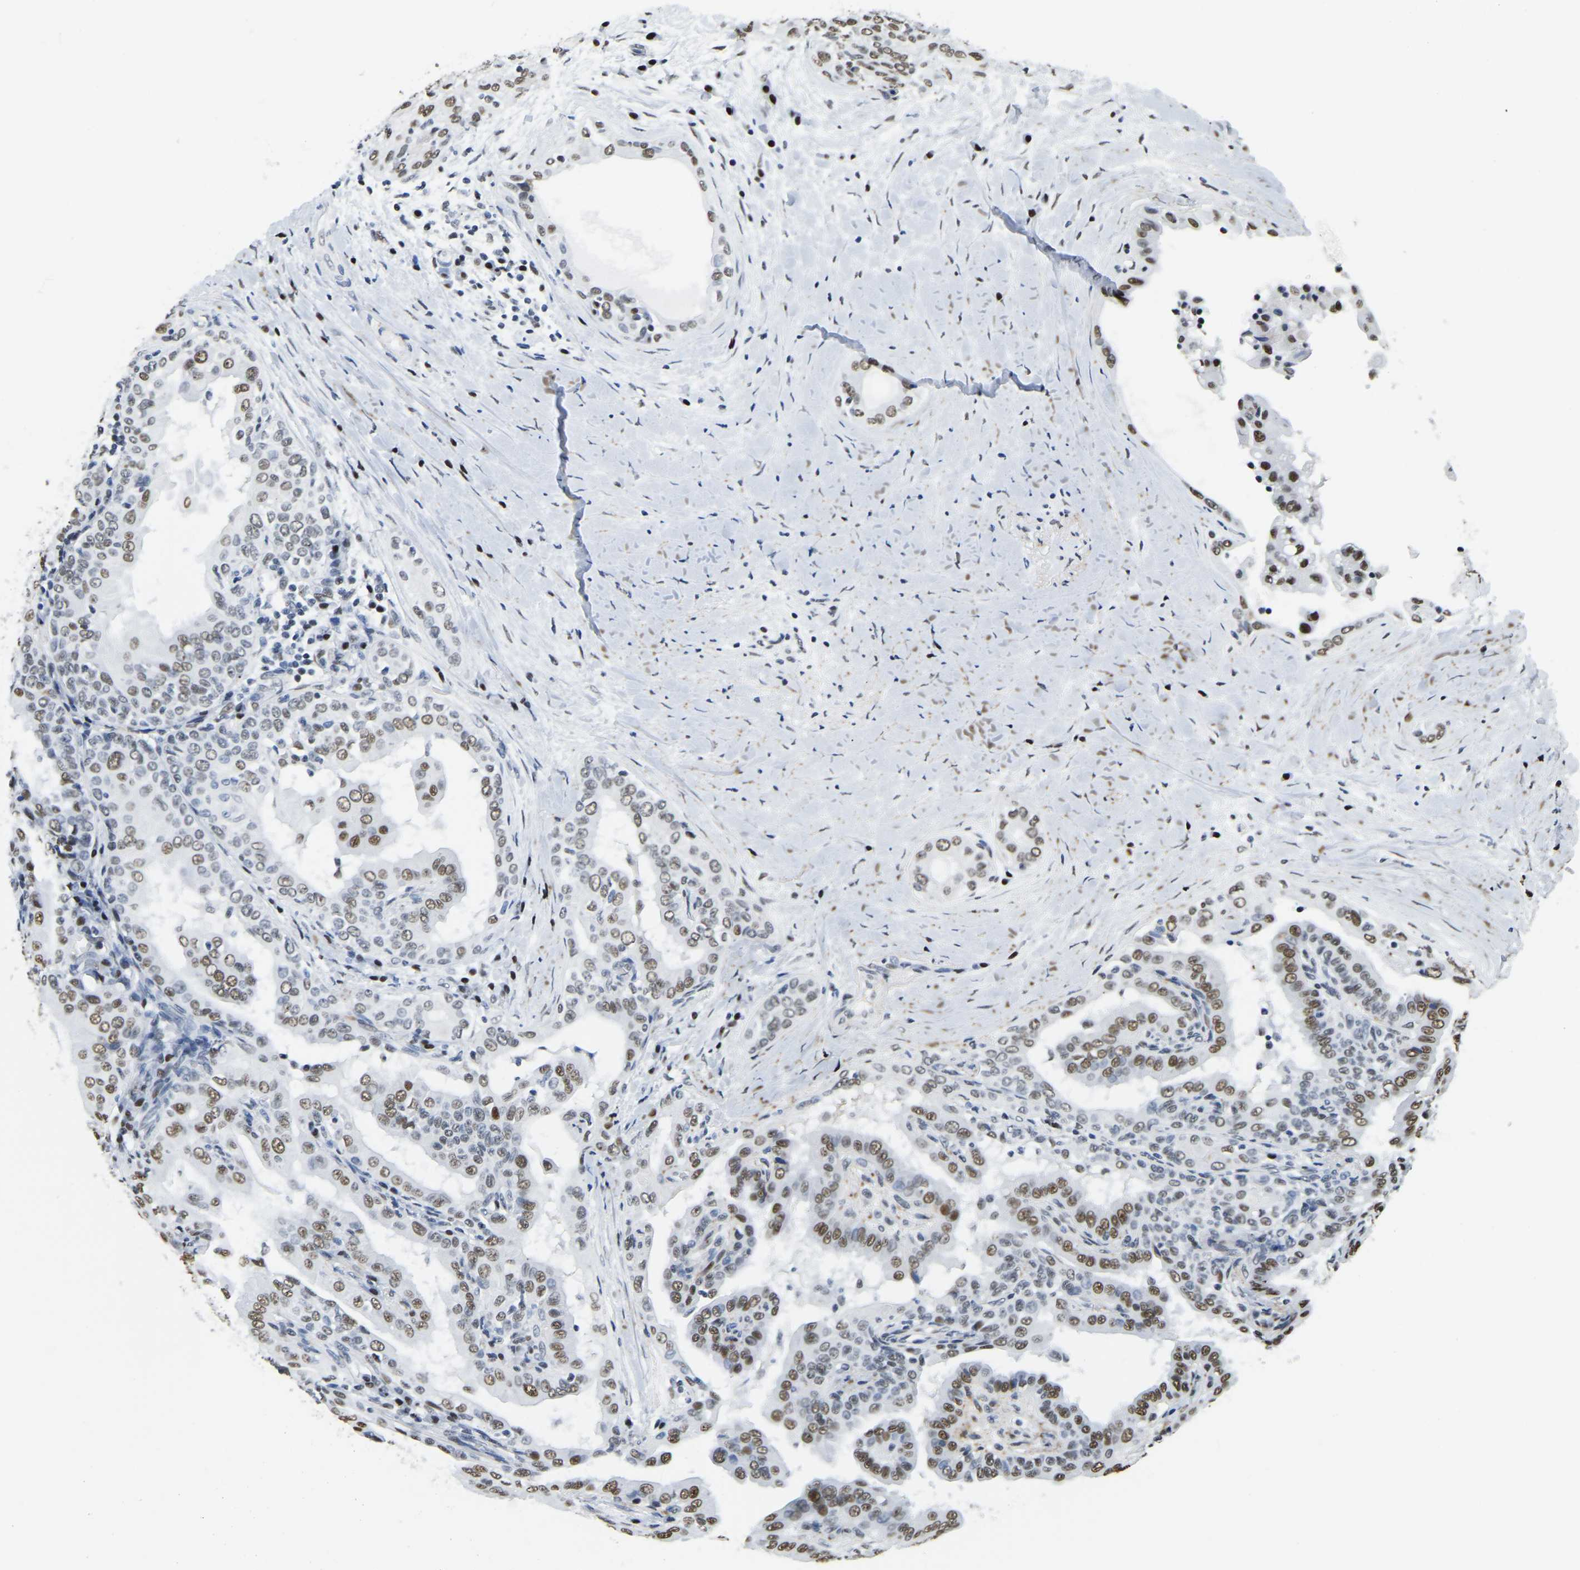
{"staining": {"intensity": "moderate", "quantity": ">75%", "location": "nuclear"}, "tissue": "thyroid cancer", "cell_type": "Tumor cells", "image_type": "cancer", "snomed": [{"axis": "morphology", "description": "Papillary adenocarcinoma, NOS"}, {"axis": "topography", "description": "Thyroid gland"}], "caption": "Immunohistochemical staining of human thyroid cancer (papillary adenocarcinoma) reveals moderate nuclear protein positivity in approximately >75% of tumor cells. Ihc stains the protein in brown and the nuclei are stained blue.", "gene": "UBA1", "patient": {"sex": "male", "age": 33}}